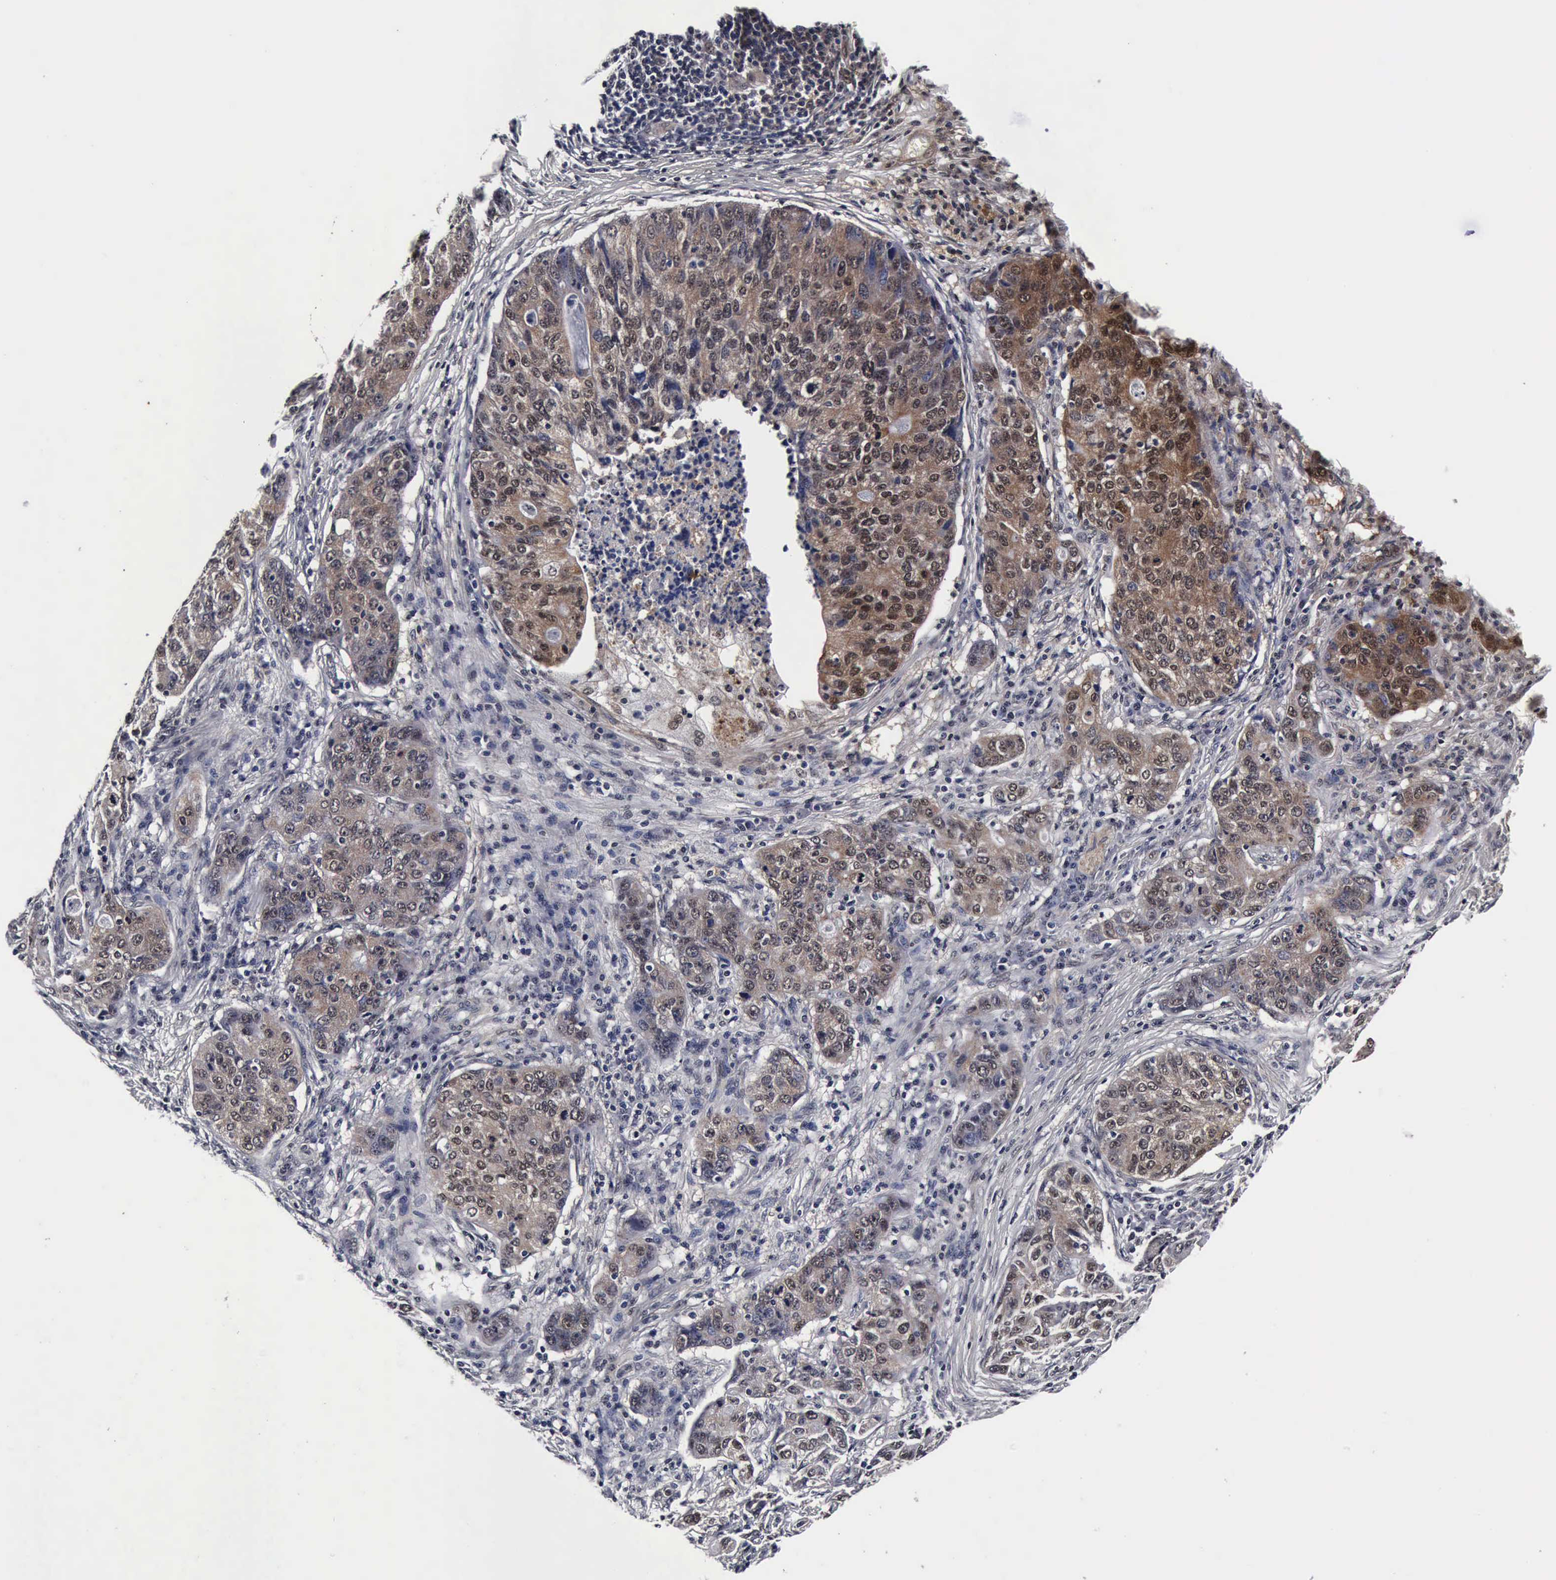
{"staining": {"intensity": "moderate", "quantity": "25%-75%", "location": "cytoplasmic/membranous,nuclear"}, "tissue": "stomach cancer", "cell_type": "Tumor cells", "image_type": "cancer", "snomed": [{"axis": "morphology", "description": "Adenocarcinoma, NOS"}, {"axis": "topography", "description": "Esophagus"}, {"axis": "topography", "description": "Stomach"}], "caption": "Immunohistochemical staining of stomach cancer (adenocarcinoma) reveals moderate cytoplasmic/membranous and nuclear protein expression in about 25%-75% of tumor cells. The staining is performed using DAB (3,3'-diaminobenzidine) brown chromogen to label protein expression. The nuclei are counter-stained blue using hematoxylin.", "gene": "UBC", "patient": {"sex": "male", "age": 74}}